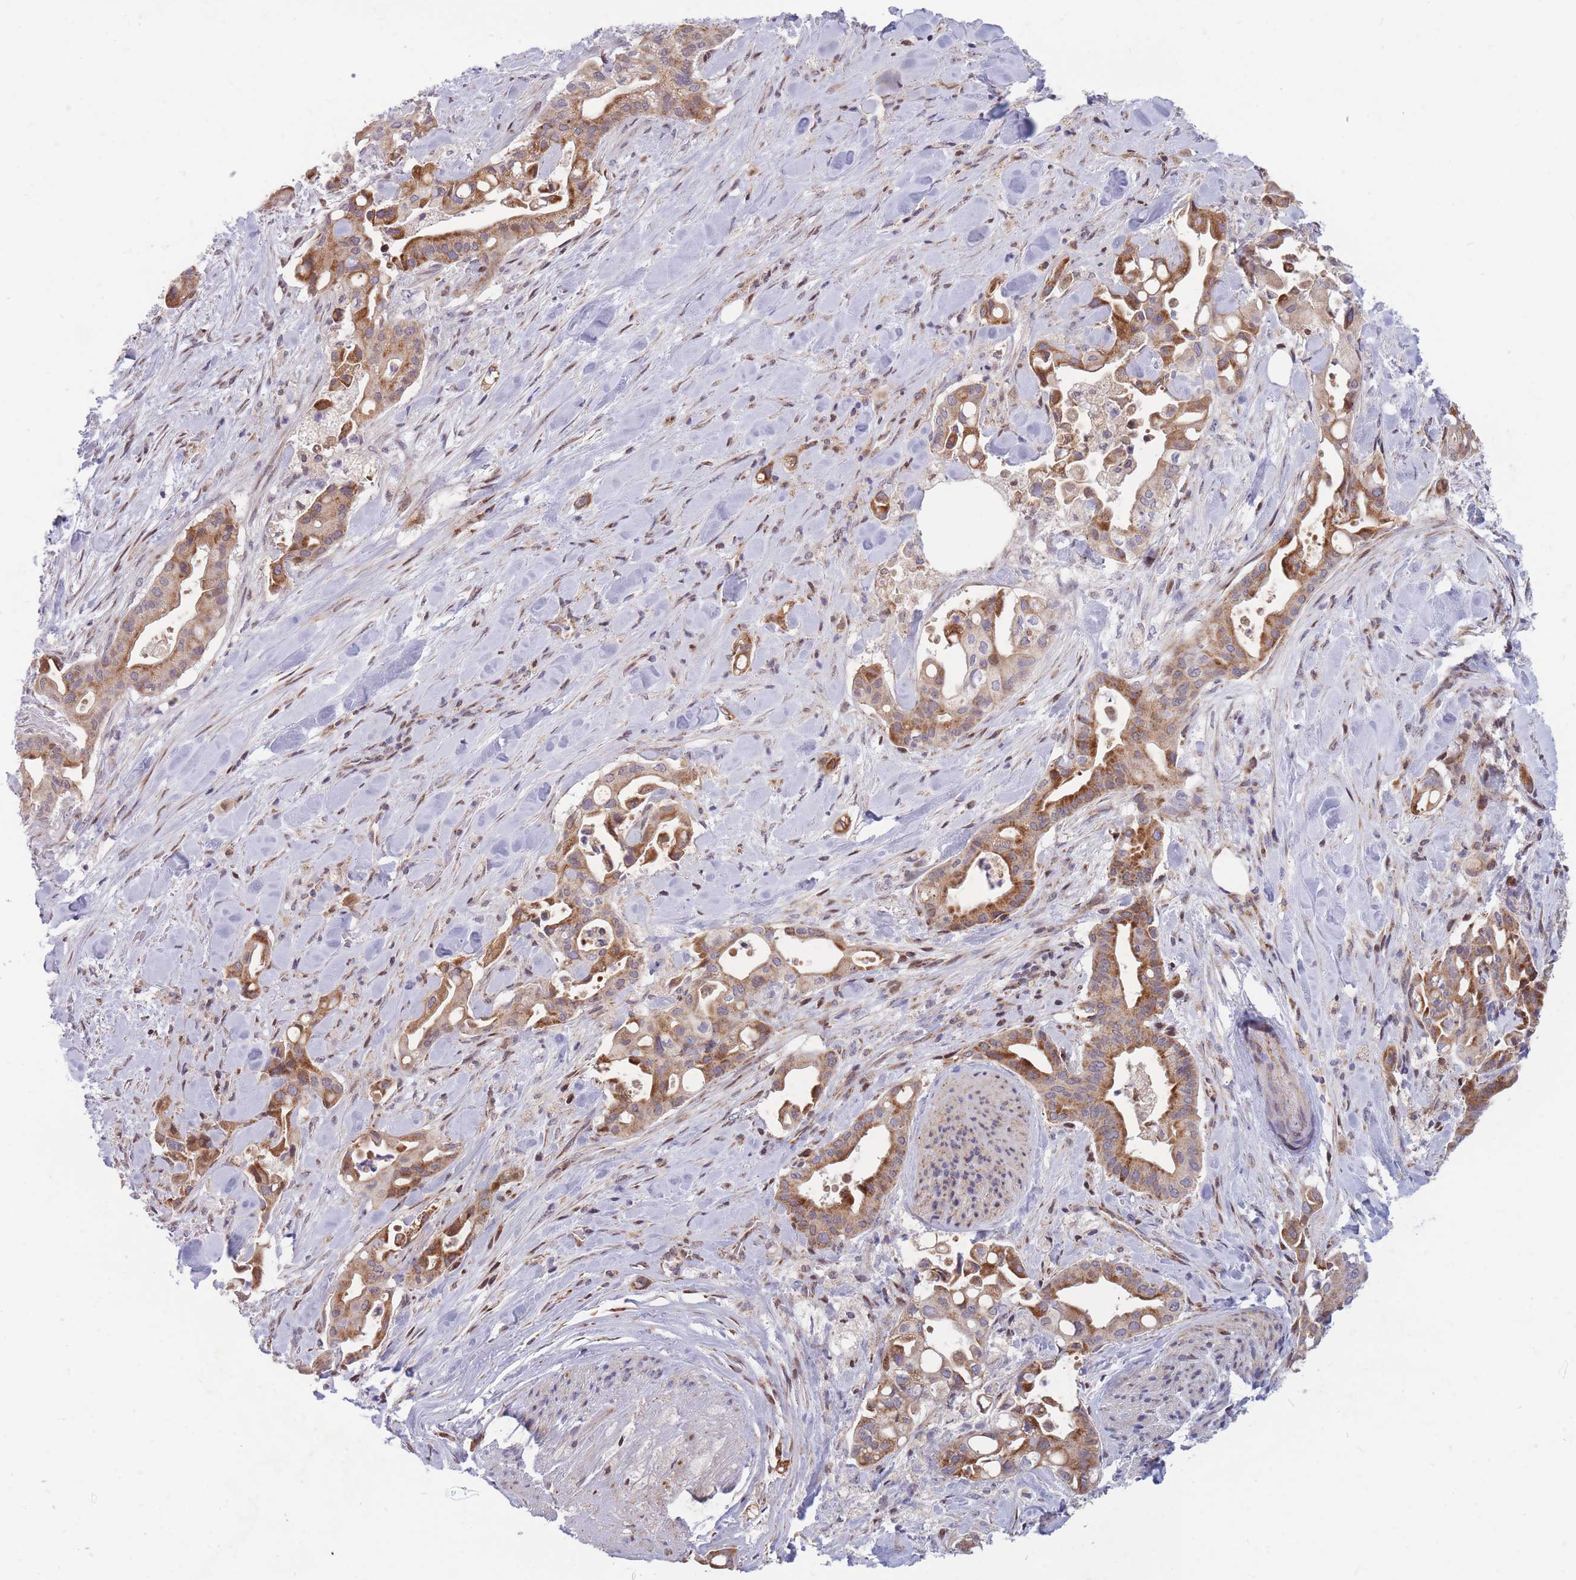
{"staining": {"intensity": "moderate", "quantity": ">75%", "location": "cytoplasmic/membranous"}, "tissue": "liver cancer", "cell_type": "Tumor cells", "image_type": "cancer", "snomed": [{"axis": "morphology", "description": "Cholangiocarcinoma"}, {"axis": "topography", "description": "Liver"}], "caption": "A micrograph showing moderate cytoplasmic/membranous staining in approximately >75% of tumor cells in cholangiocarcinoma (liver), as visualized by brown immunohistochemical staining.", "gene": "MOB4", "patient": {"sex": "female", "age": 68}}